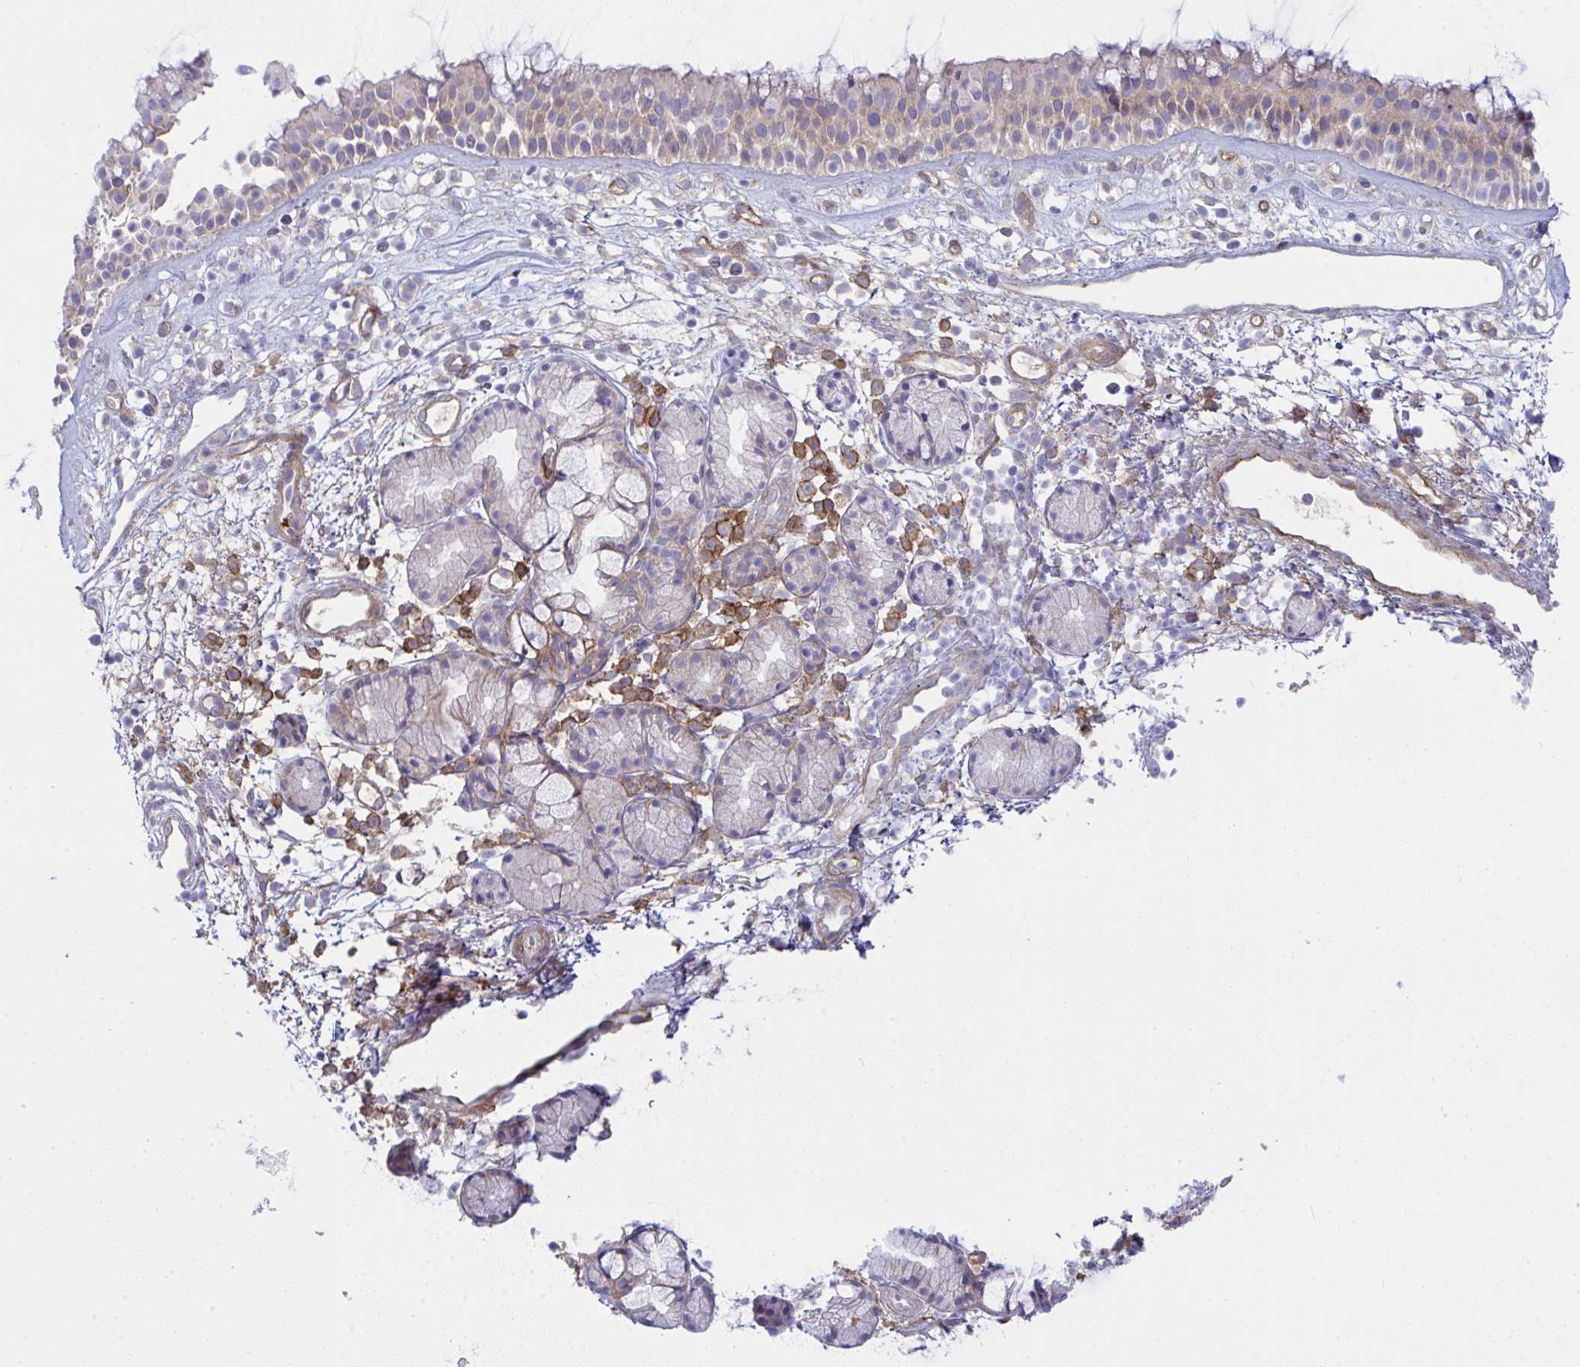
{"staining": {"intensity": "weak", "quantity": "<25%", "location": "cytoplasmic/membranous"}, "tissue": "nasopharynx", "cell_type": "Respiratory epithelial cells", "image_type": "normal", "snomed": [{"axis": "morphology", "description": "Normal tissue, NOS"}, {"axis": "topography", "description": "Nasopharynx"}], "caption": "Immunohistochemistry (IHC) of unremarkable nasopharynx reveals no positivity in respiratory epithelial cells.", "gene": "GAB1", "patient": {"sex": "female", "age": 70}}